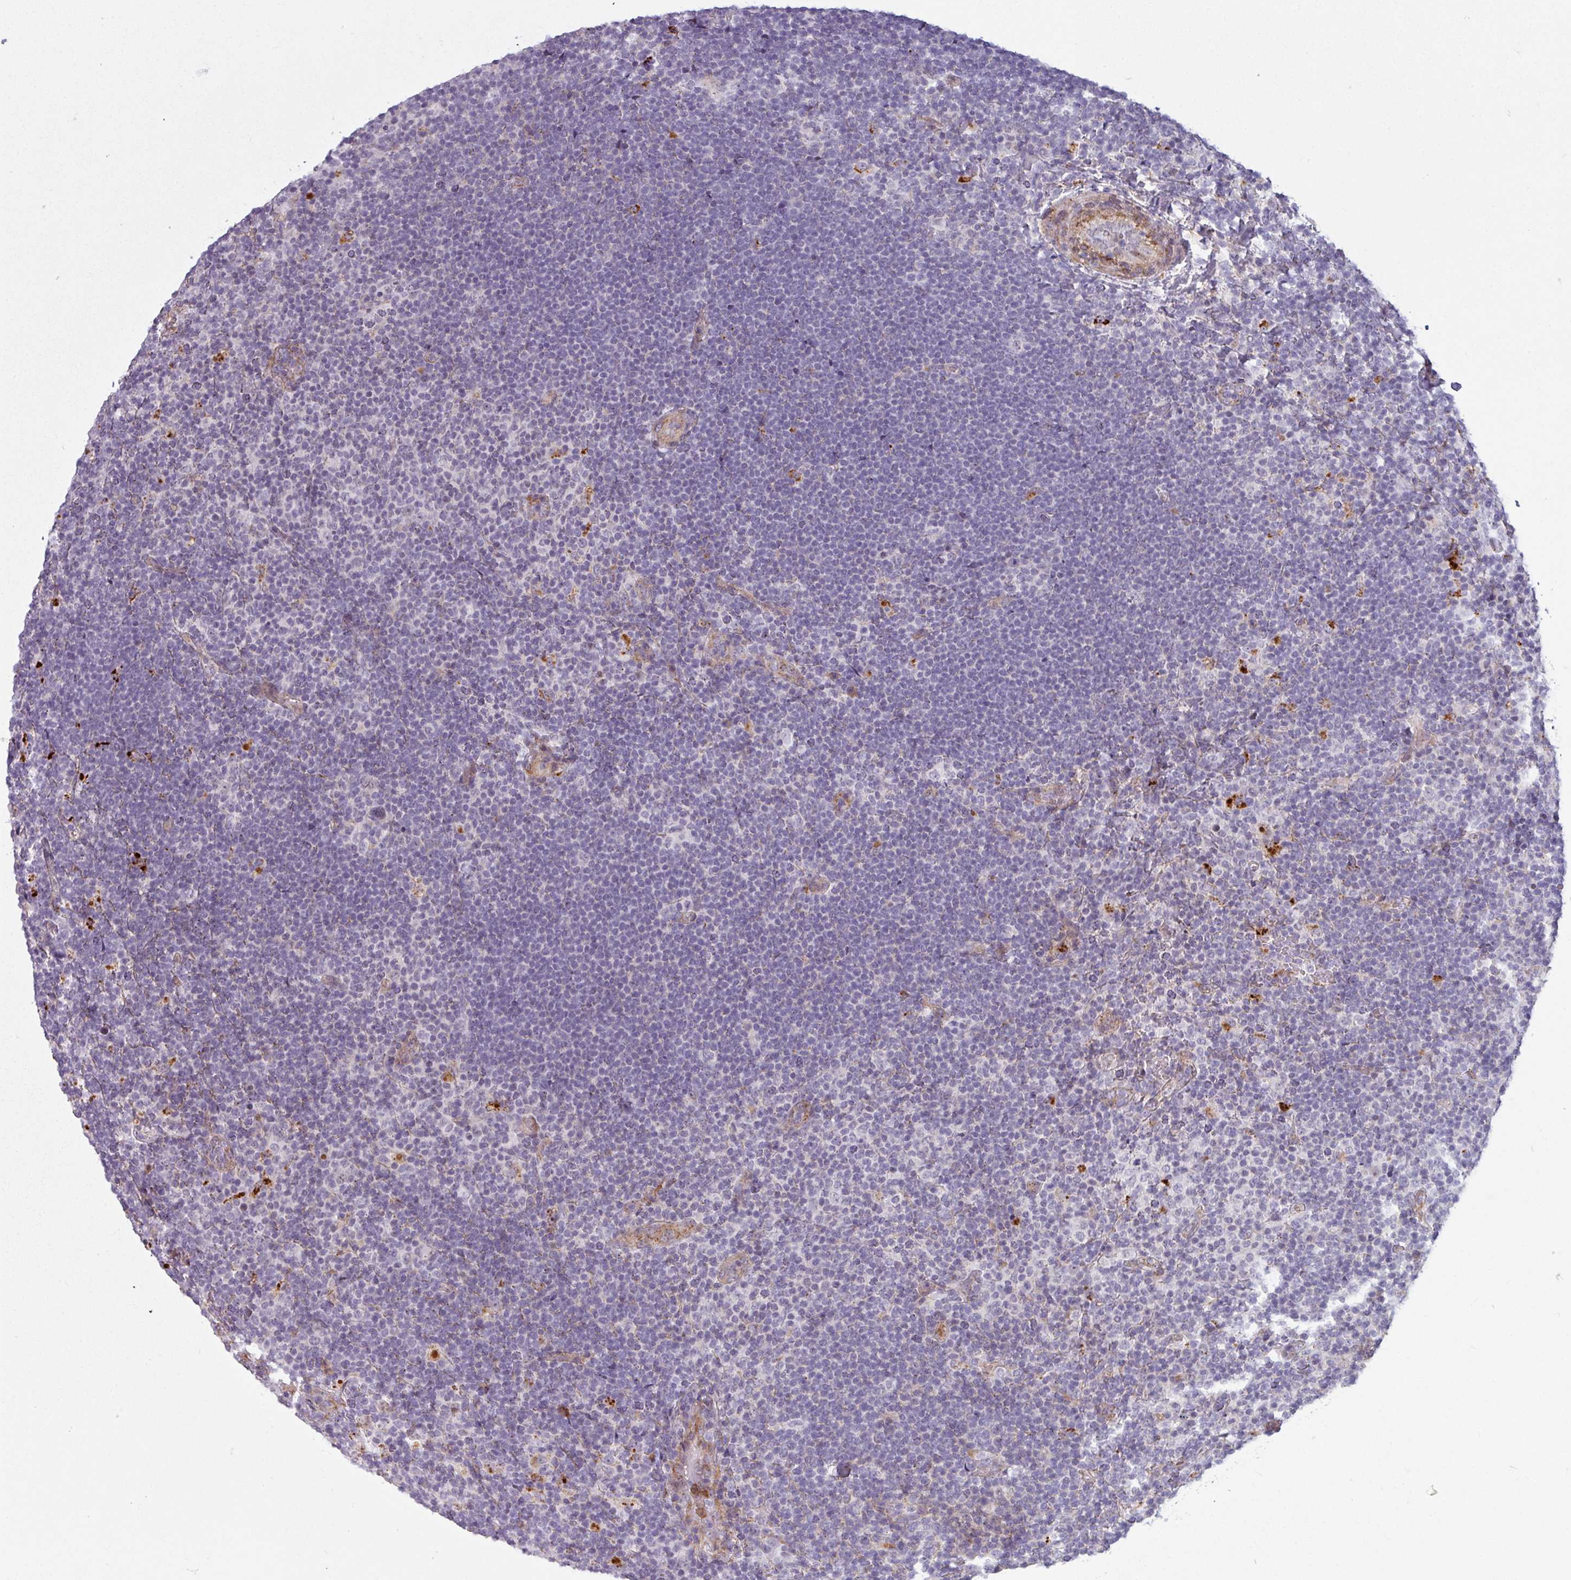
{"staining": {"intensity": "negative", "quantity": "none", "location": "none"}, "tissue": "lymphoma", "cell_type": "Tumor cells", "image_type": "cancer", "snomed": [{"axis": "morphology", "description": "Hodgkin's disease, NOS"}, {"axis": "topography", "description": "Lymph node"}], "caption": "This histopathology image is of lymphoma stained with IHC to label a protein in brown with the nuclei are counter-stained blue. There is no positivity in tumor cells. (Stains: DAB (3,3'-diaminobenzidine) immunohistochemistry with hematoxylin counter stain, Microscopy: brightfield microscopy at high magnification).", "gene": "MAP7D2", "patient": {"sex": "female", "age": 57}}